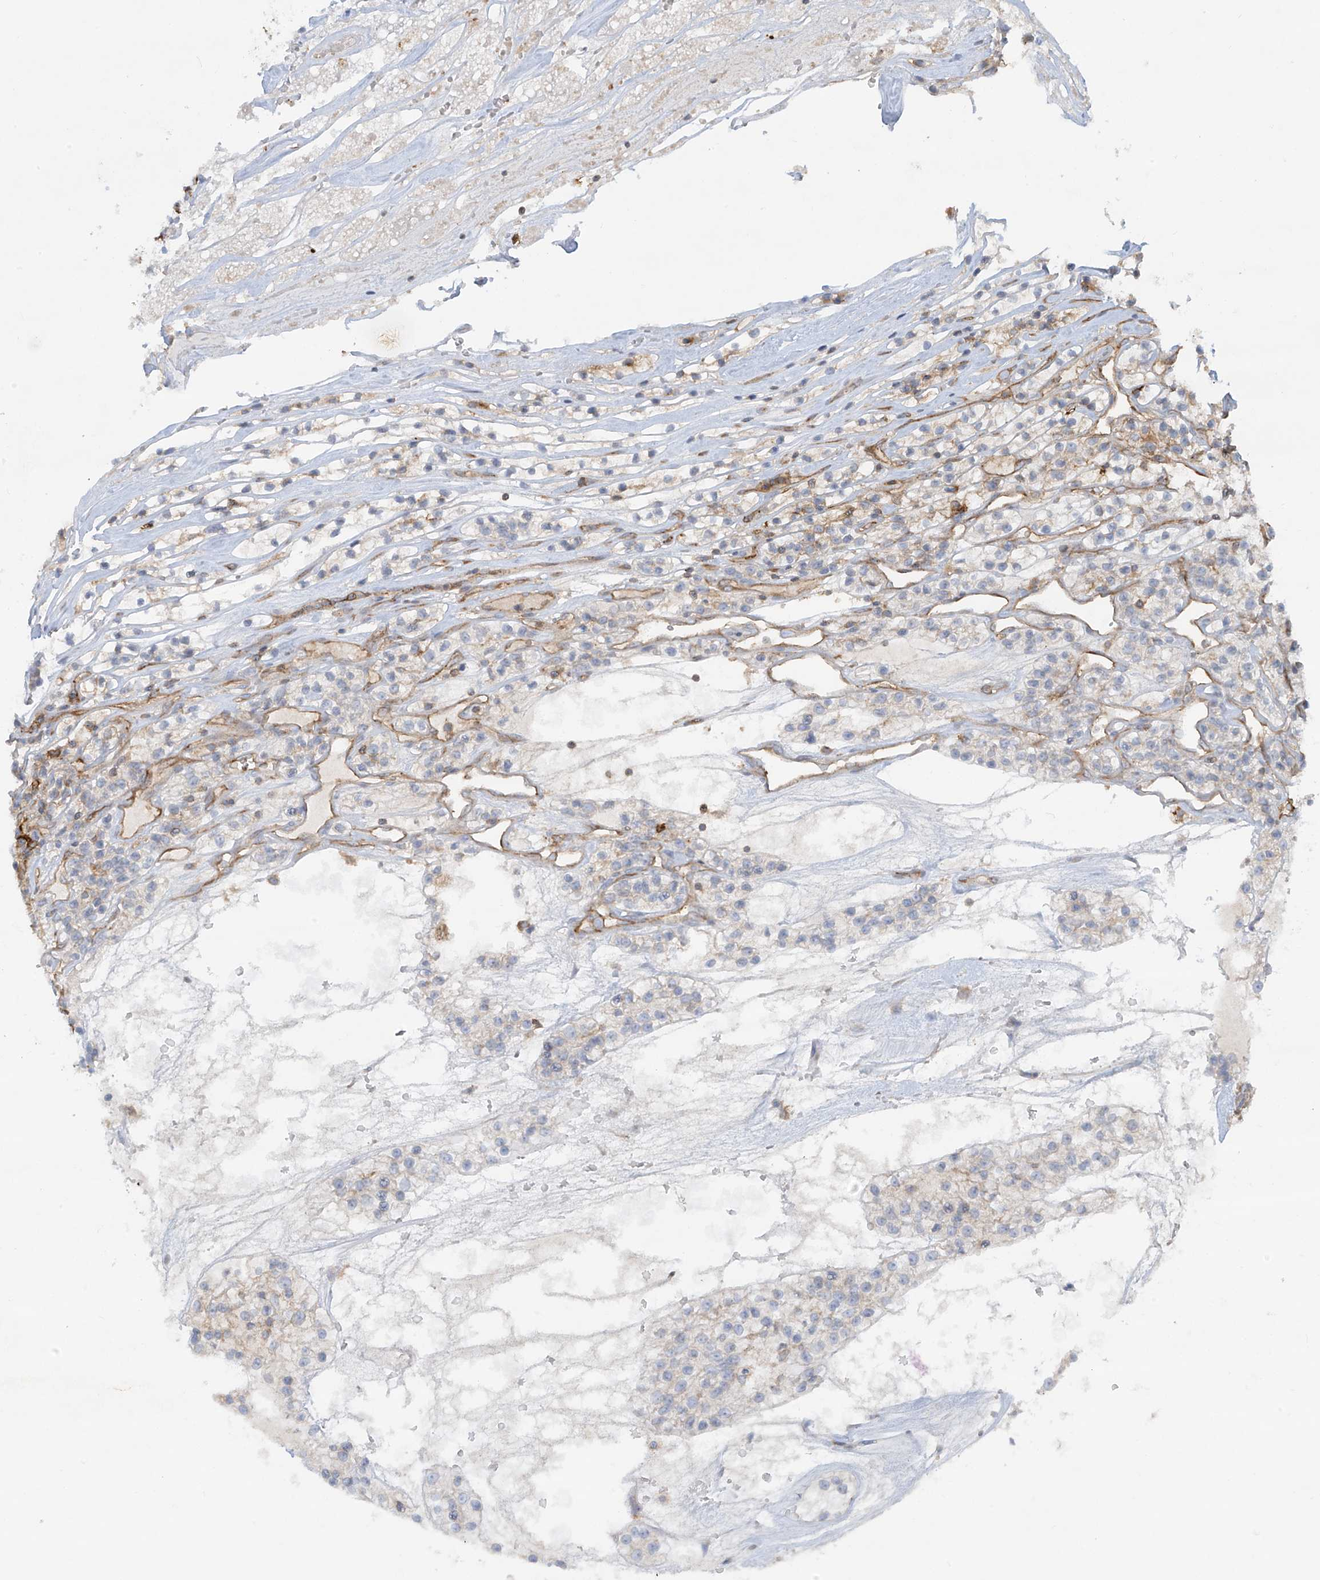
{"staining": {"intensity": "weak", "quantity": "<25%", "location": "cytoplasmic/membranous"}, "tissue": "renal cancer", "cell_type": "Tumor cells", "image_type": "cancer", "snomed": [{"axis": "morphology", "description": "Adenocarcinoma, NOS"}, {"axis": "topography", "description": "Kidney"}], "caption": "Renal cancer (adenocarcinoma) stained for a protein using immunohistochemistry (IHC) demonstrates no expression tumor cells.", "gene": "HLA-E", "patient": {"sex": "female", "age": 57}}